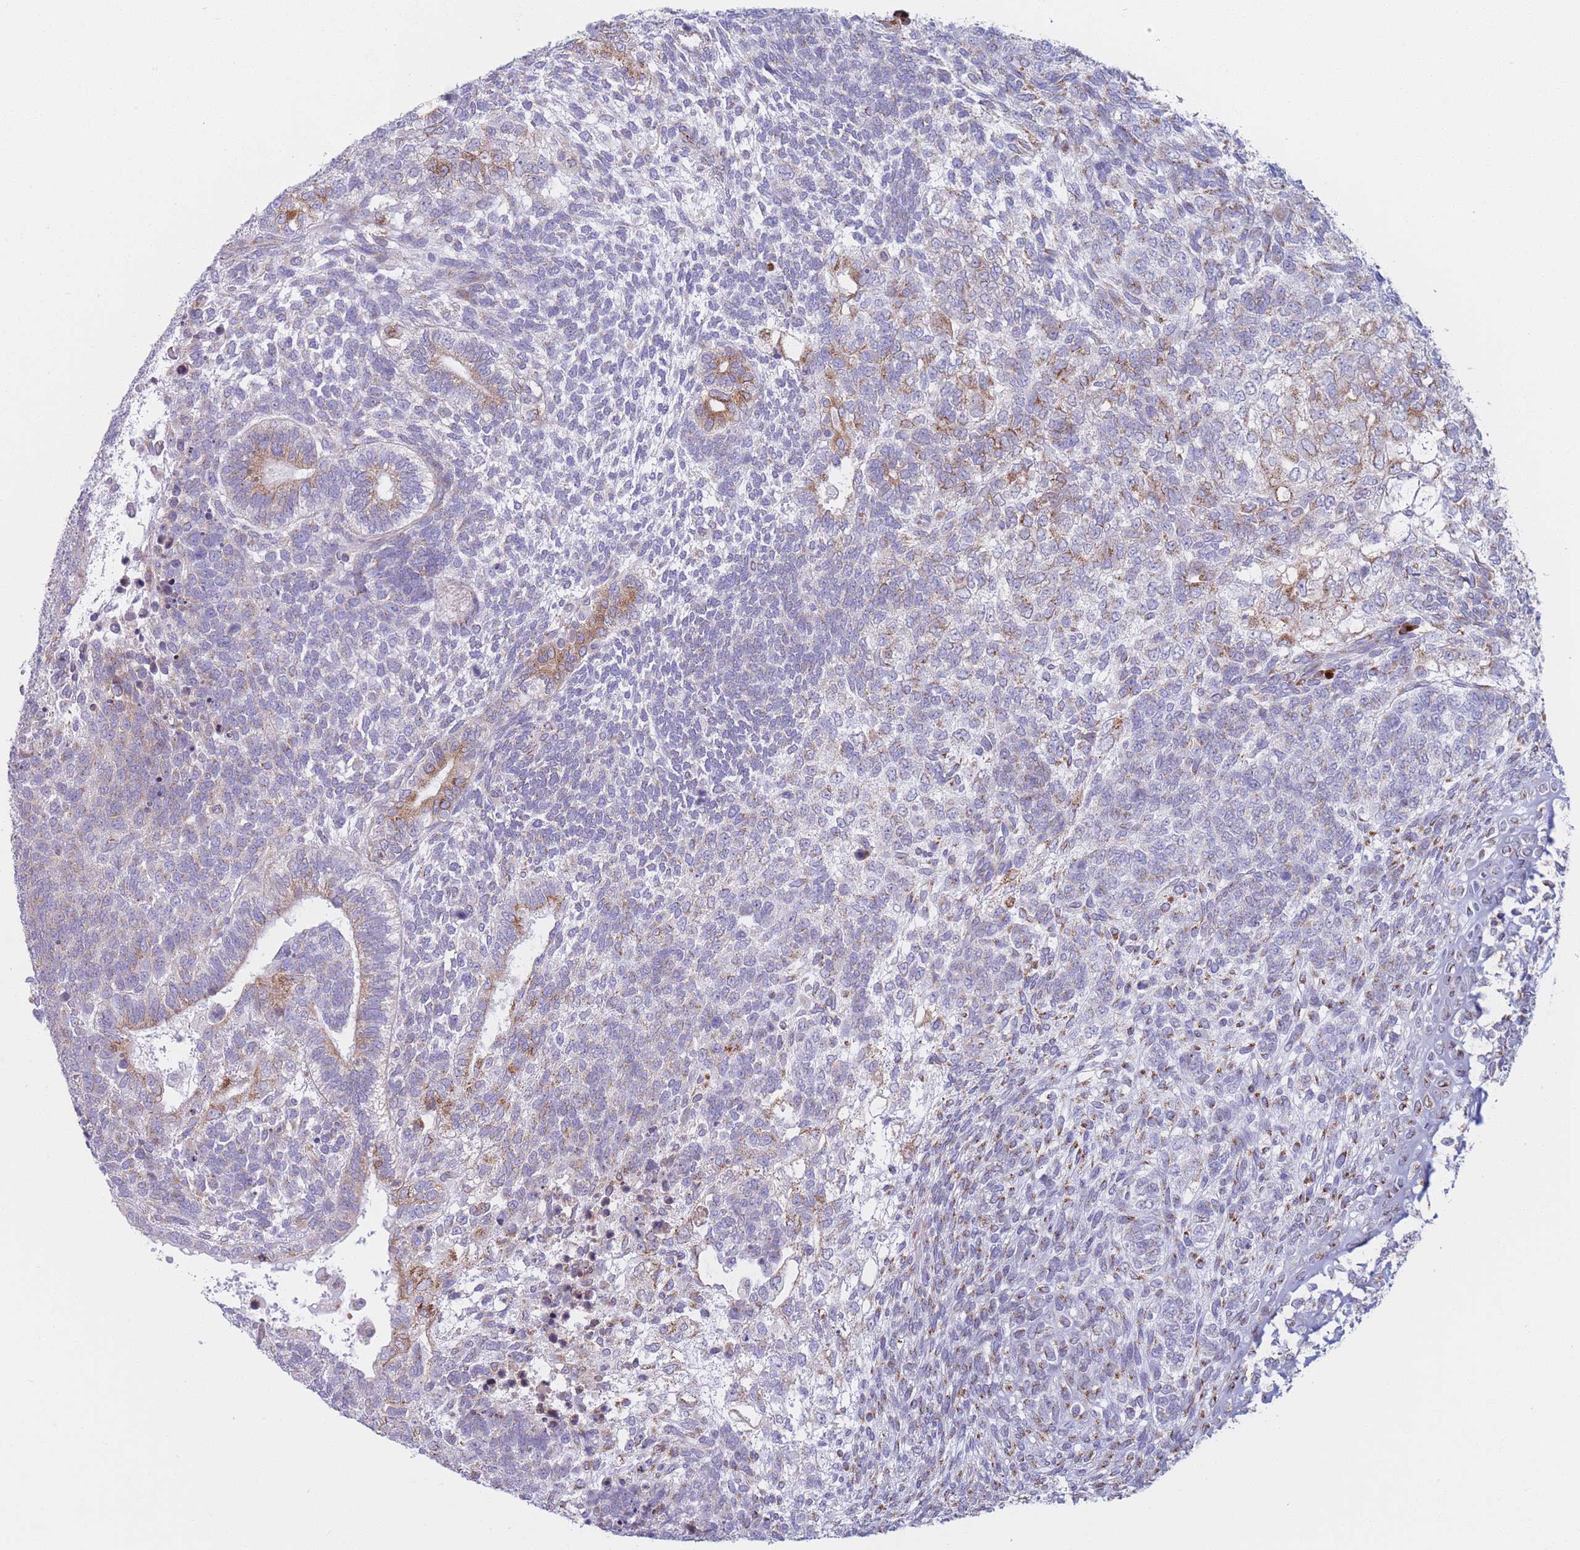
{"staining": {"intensity": "moderate", "quantity": "25%-75%", "location": "cytoplasmic/membranous"}, "tissue": "testis cancer", "cell_type": "Tumor cells", "image_type": "cancer", "snomed": [{"axis": "morphology", "description": "Carcinoma, Embryonal, NOS"}, {"axis": "topography", "description": "Testis"}], "caption": "Approximately 25%-75% of tumor cells in human testis embryonal carcinoma demonstrate moderate cytoplasmic/membranous protein expression as visualized by brown immunohistochemical staining.", "gene": "MRPL30", "patient": {"sex": "male", "age": 23}}